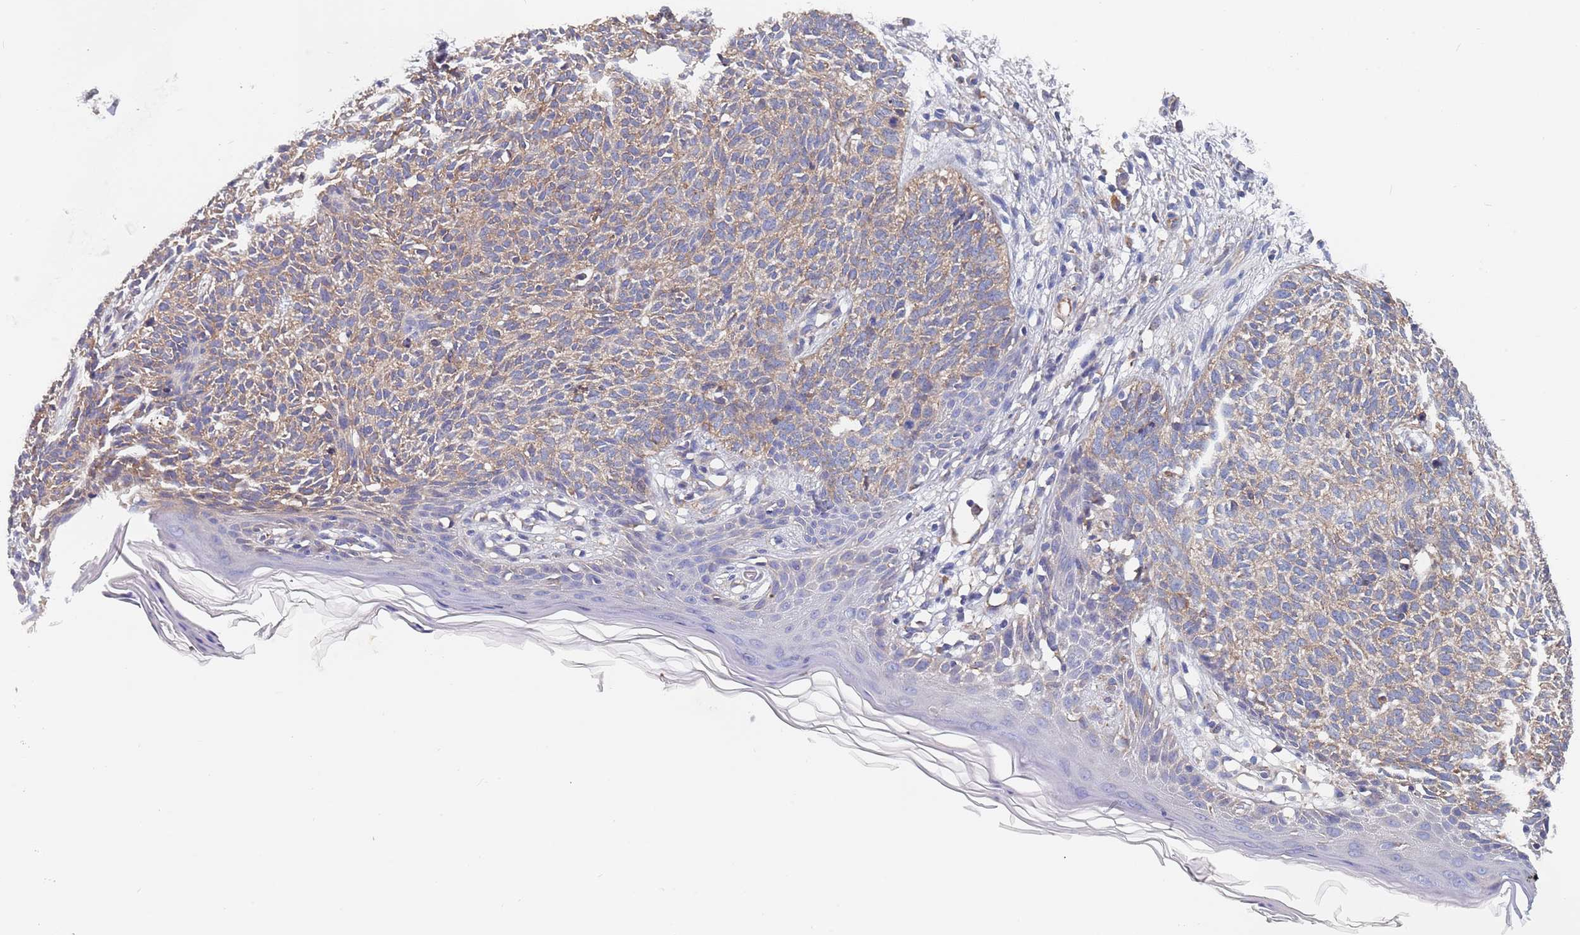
{"staining": {"intensity": "weak", "quantity": "25%-75%", "location": "cytoplasmic/membranous"}, "tissue": "skin cancer", "cell_type": "Tumor cells", "image_type": "cancer", "snomed": [{"axis": "morphology", "description": "Basal cell carcinoma"}, {"axis": "topography", "description": "Skin"}], "caption": "This is a micrograph of immunohistochemistry (IHC) staining of skin basal cell carcinoma, which shows weak staining in the cytoplasmic/membranous of tumor cells.", "gene": "DCUN1D3", "patient": {"sex": "female", "age": 66}}